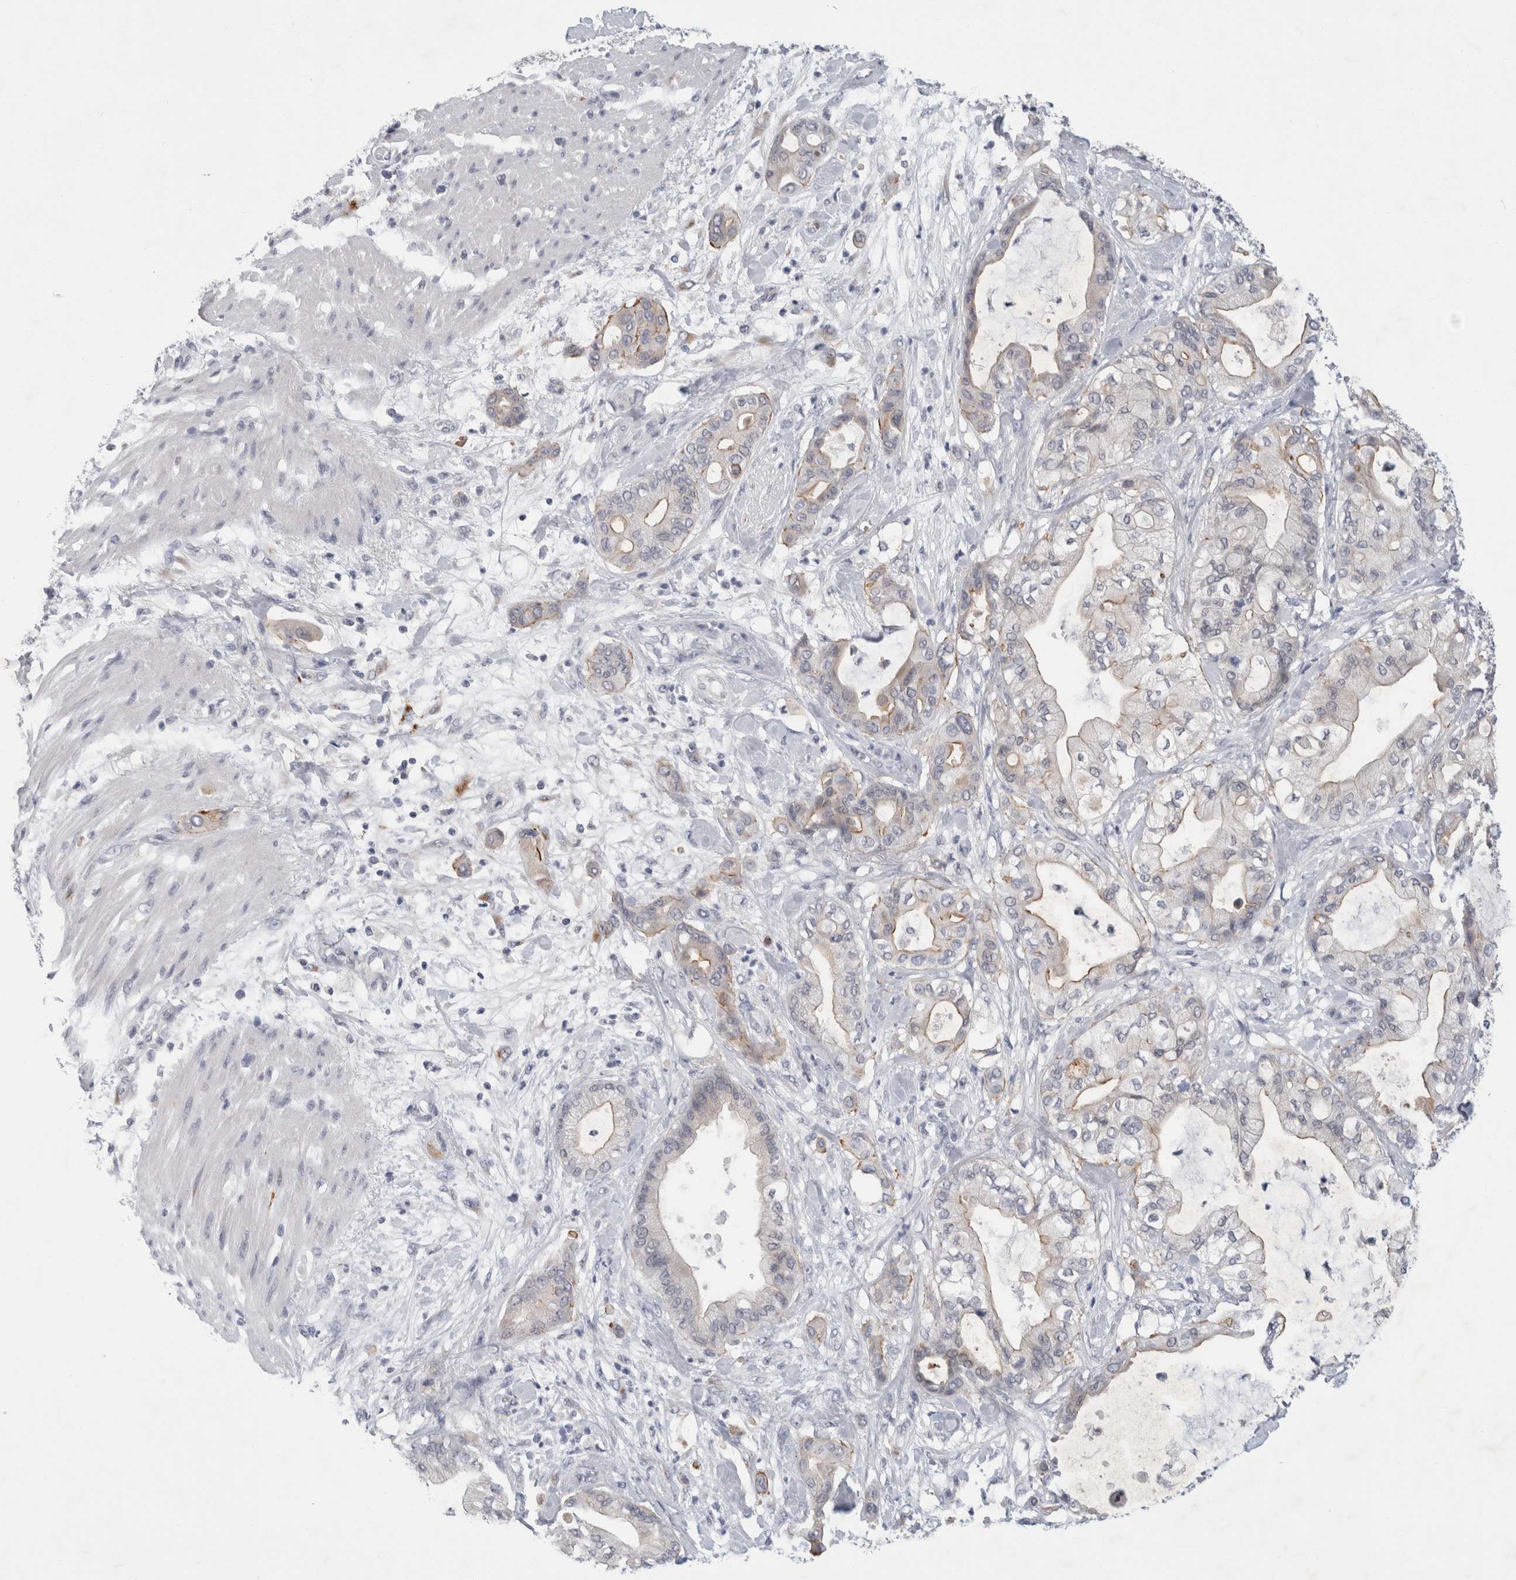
{"staining": {"intensity": "weak", "quantity": "<25%", "location": "cytoplasmic/membranous"}, "tissue": "pancreatic cancer", "cell_type": "Tumor cells", "image_type": "cancer", "snomed": [{"axis": "morphology", "description": "Adenocarcinoma, NOS"}, {"axis": "morphology", "description": "Adenocarcinoma, metastatic, NOS"}, {"axis": "topography", "description": "Lymph node"}, {"axis": "topography", "description": "Pancreas"}, {"axis": "topography", "description": "Duodenum"}], "caption": "IHC photomicrograph of neoplastic tissue: pancreatic metastatic adenocarcinoma stained with DAB (3,3'-diaminobenzidine) shows no significant protein staining in tumor cells.", "gene": "NIPA1", "patient": {"sex": "female", "age": 64}}